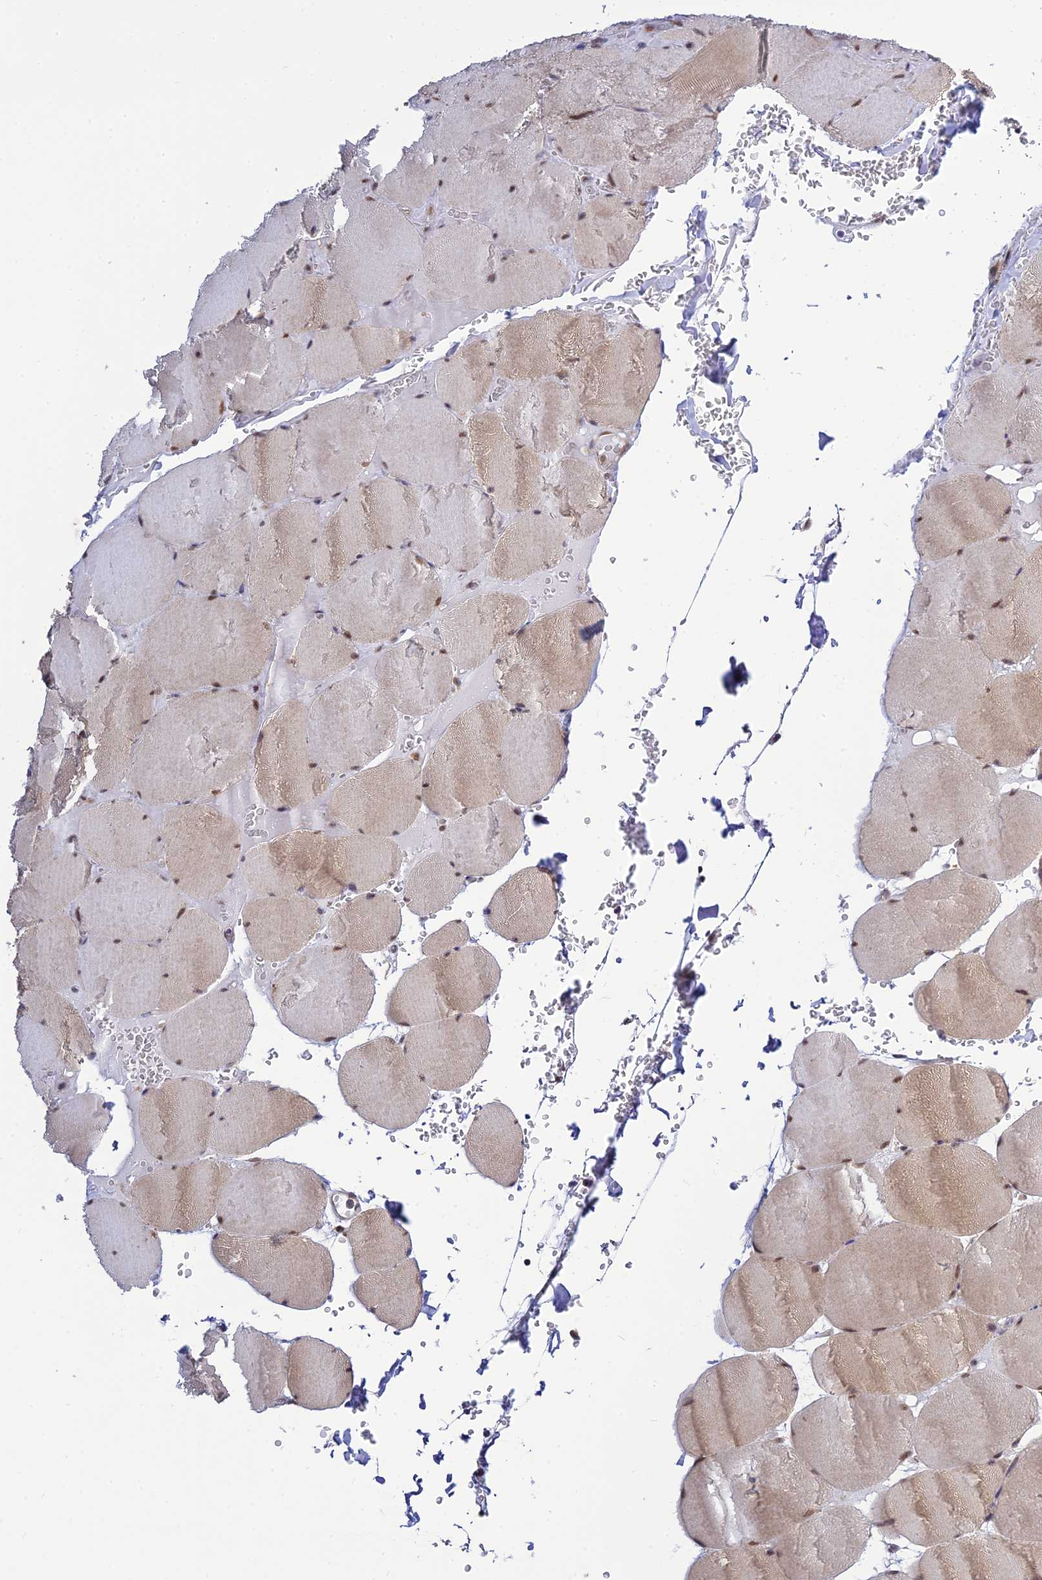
{"staining": {"intensity": "moderate", "quantity": "25%-75%", "location": "cytoplasmic/membranous,nuclear"}, "tissue": "skeletal muscle", "cell_type": "Myocytes", "image_type": "normal", "snomed": [{"axis": "morphology", "description": "Normal tissue, NOS"}, {"axis": "topography", "description": "Skeletal muscle"}, {"axis": "topography", "description": "Head-Neck"}], "caption": "This micrograph exhibits immunohistochemistry staining of unremarkable human skeletal muscle, with medium moderate cytoplasmic/membranous,nuclear staining in approximately 25%-75% of myocytes.", "gene": "SKIC8", "patient": {"sex": "male", "age": 66}}